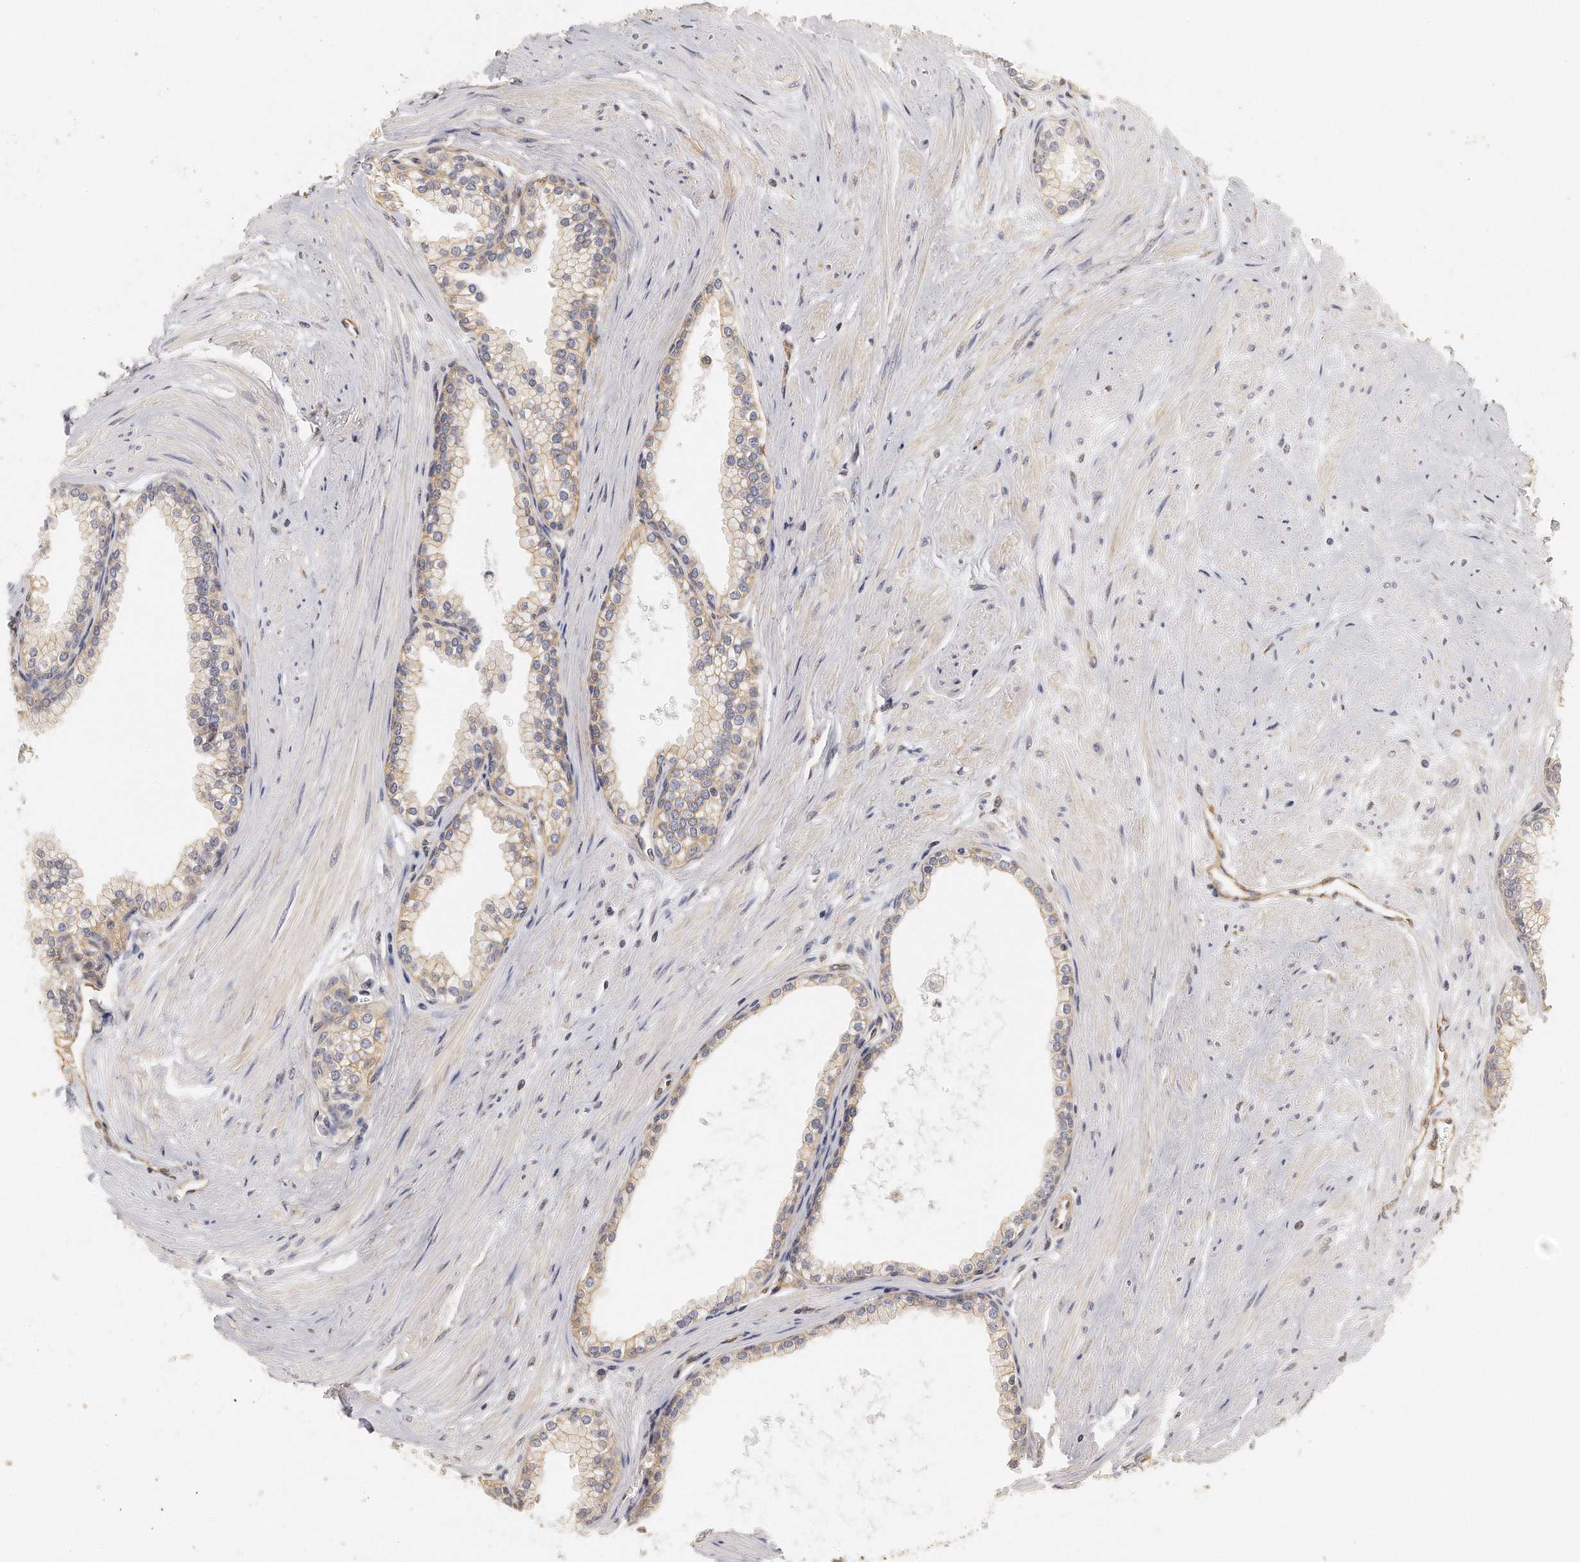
{"staining": {"intensity": "moderate", "quantity": ">75%", "location": "cytoplasmic/membranous"}, "tissue": "prostate", "cell_type": "Glandular cells", "image_type": "normal", "snomed": [{"axis": "morphology", "description": "Normal tissue, NOS"}, {"axis": "topography", "description": "Prostate"}], "caption": "Prostate stained for a protein (brown) shows moderate cytoplasmic/membranous positive positivity in approximately >75% of glandular cells.", "gene": "CHST7", "patient": {"sex": "male", "age": 64}}